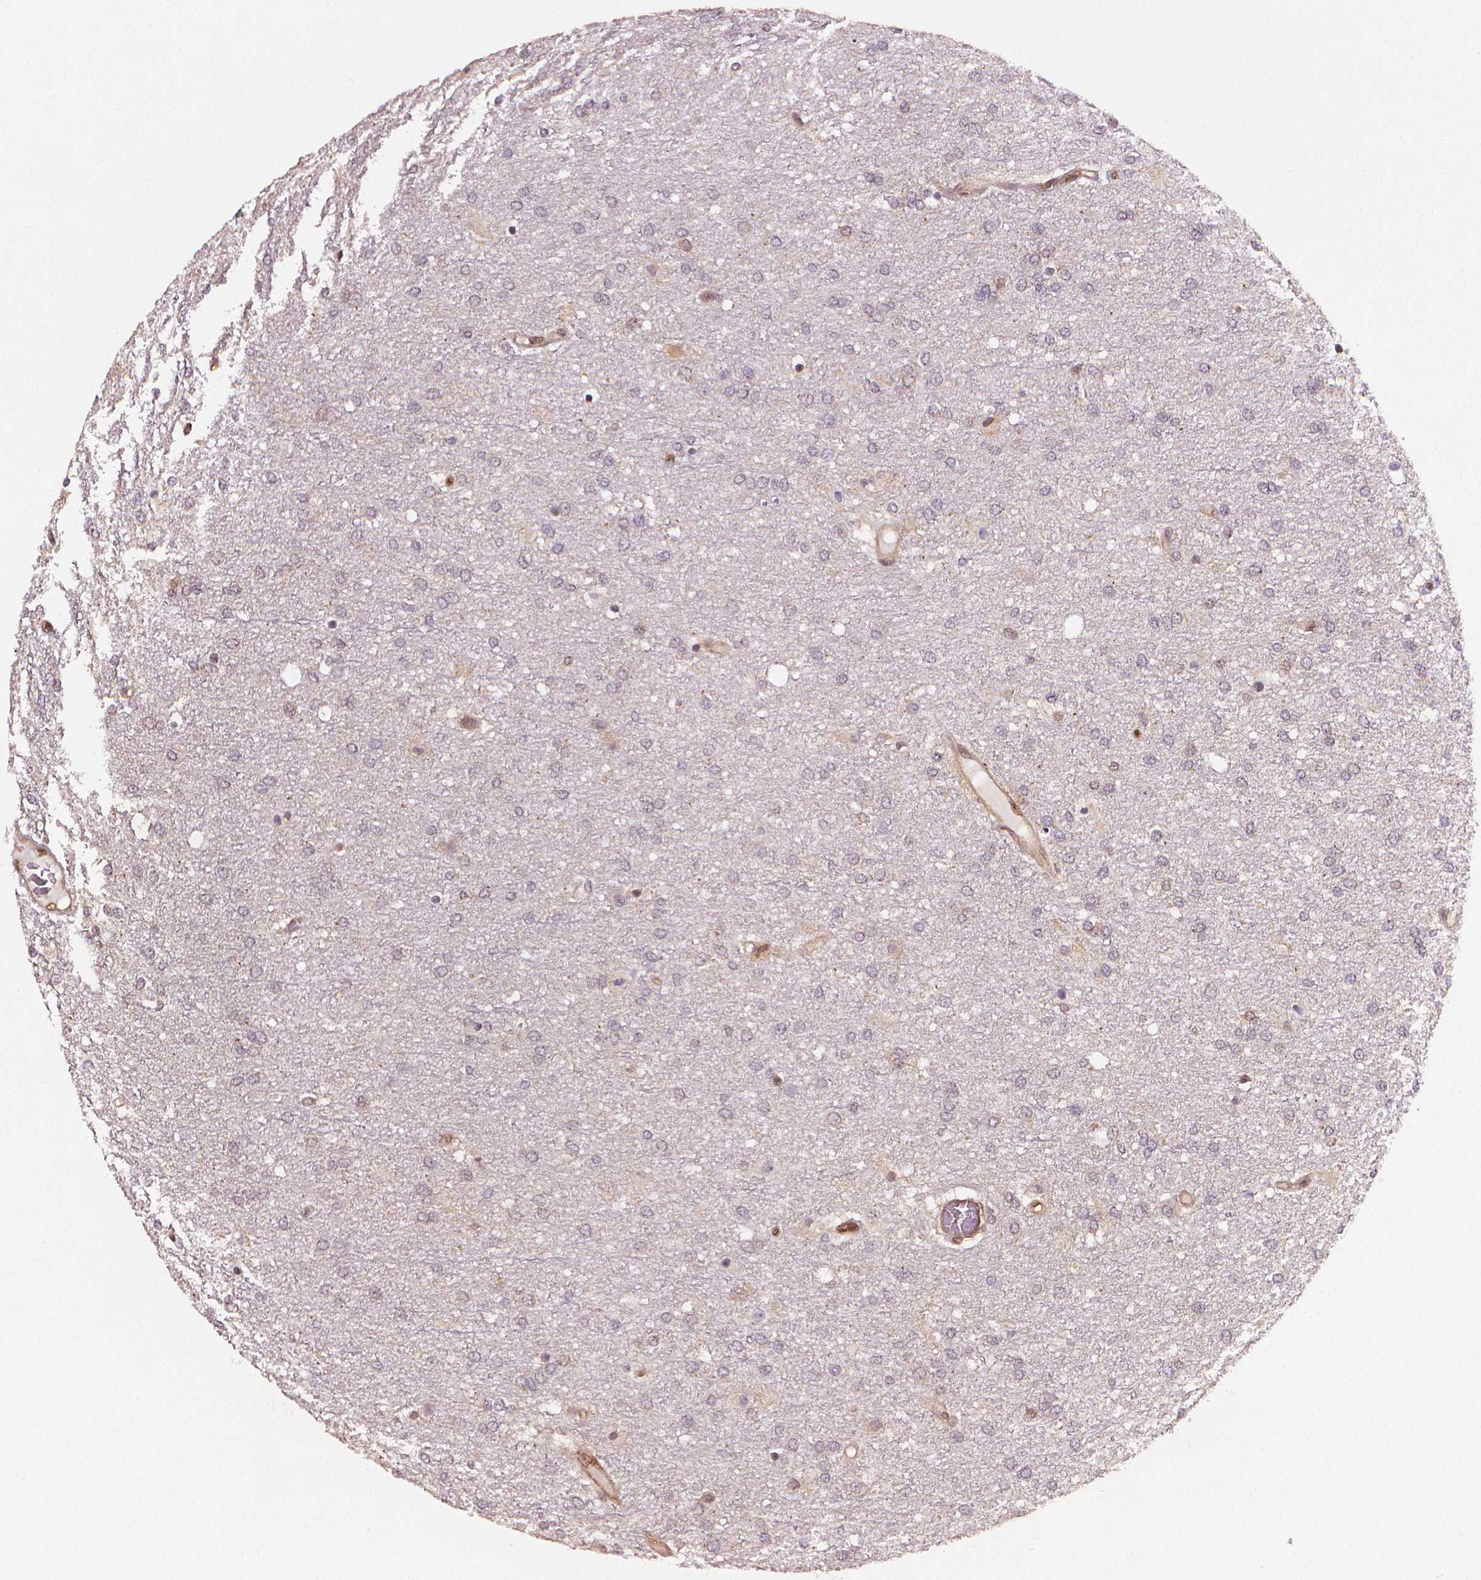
{"staining": {"intensity": "negative", "quantity": "none", "location": "none"}, "tissue": "glioma", "cell_type": "Tumor cells", "image_type": "cancer", "snomed": [{"axis": "morphology", "description": "Glioma, malignant, High grade"}, {"axis": "topography", "description": "Brain"}], "caption": "This is a photomicrograph of immunohistochemistry staining of glioma, which shows no expression in tumor cells. The staining is performed using DAB (3,3'-diaminobenzidine) brown chromogen with nuclei counter-stained in using hematoxylin.", "gene": "STAT3", "patient": {"sex": "female", "age": 61}}